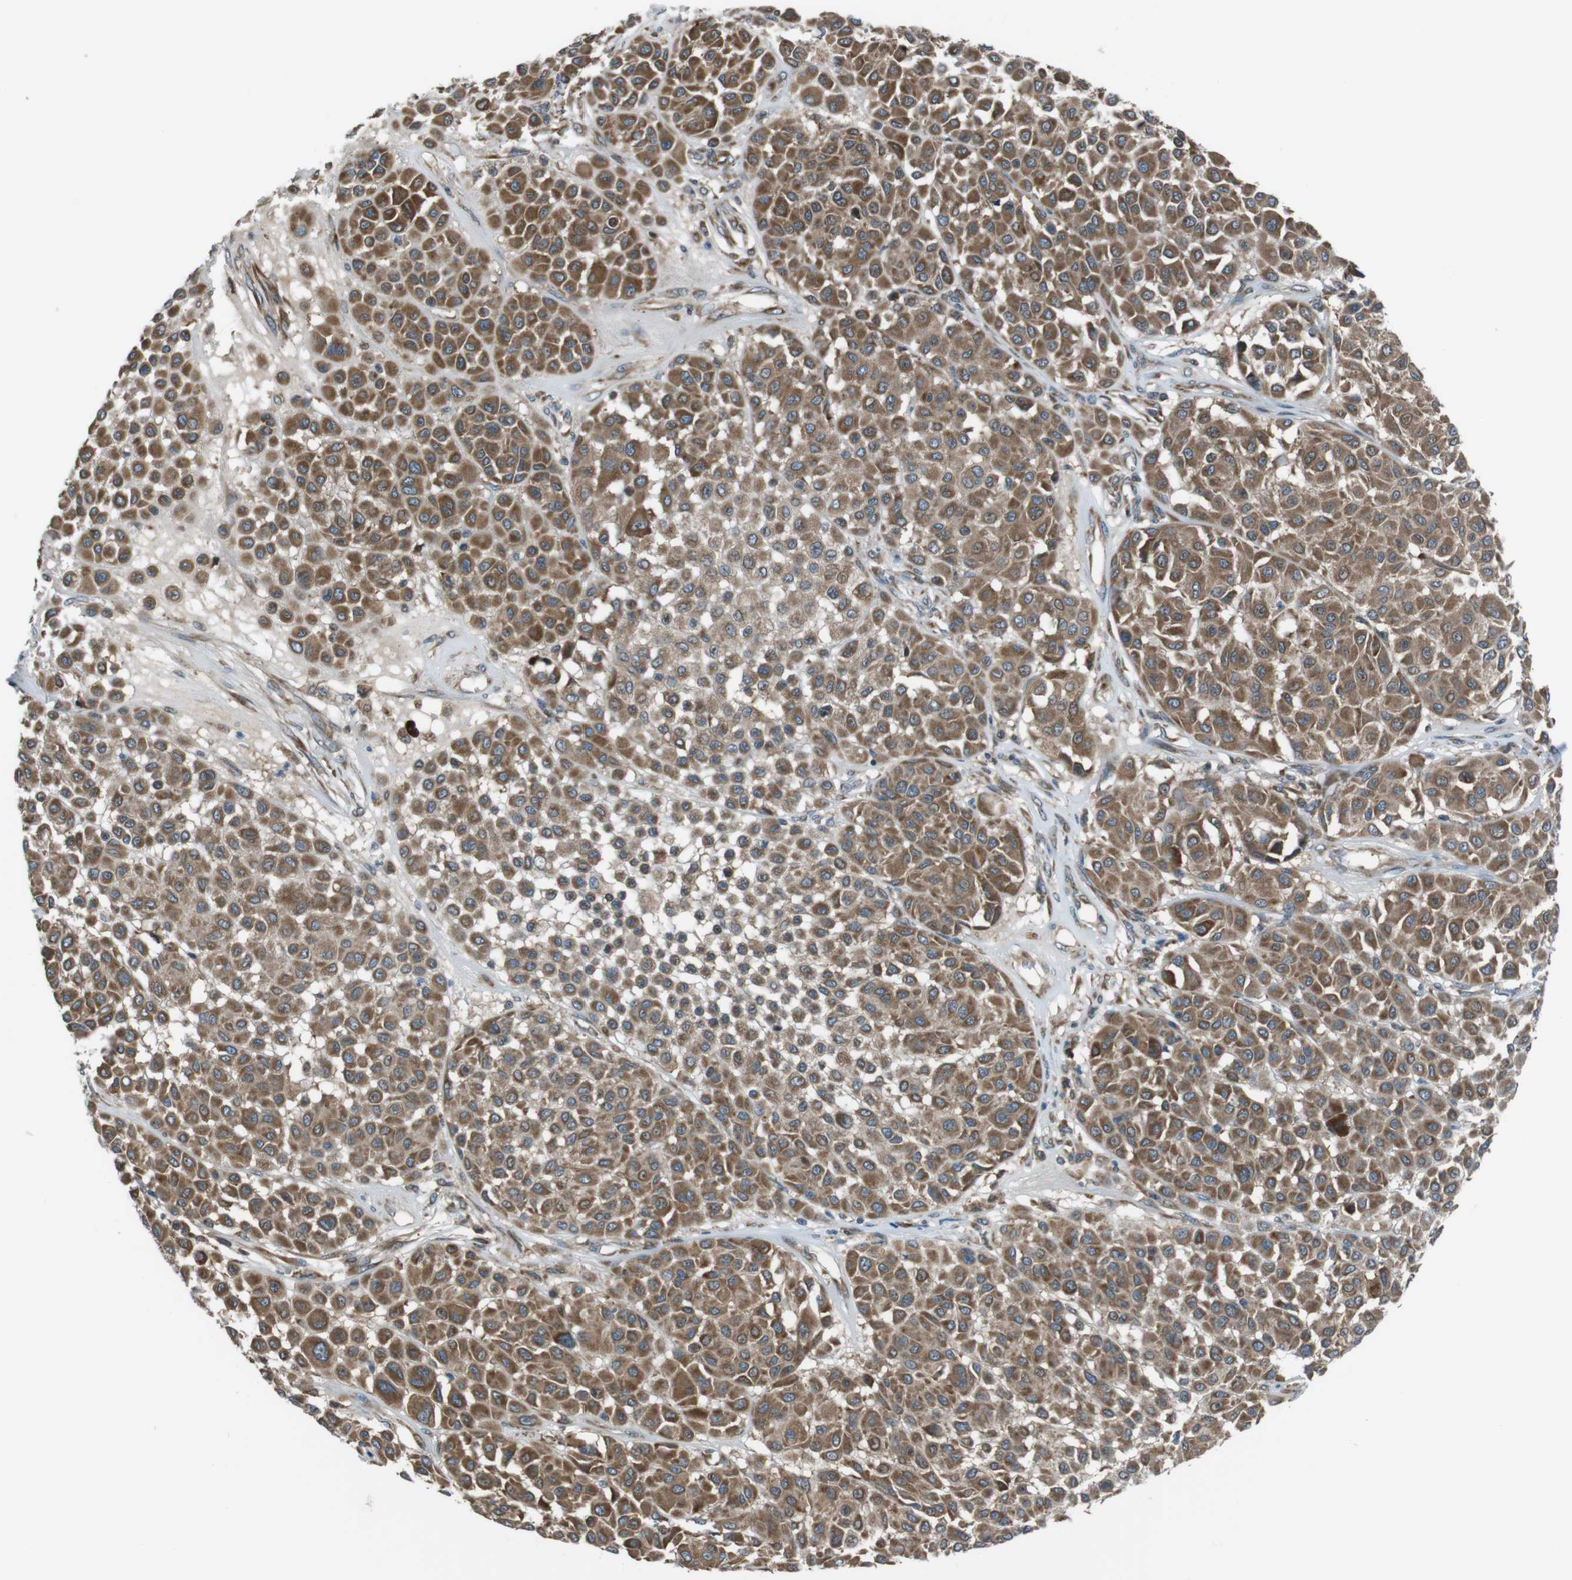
{"staining": {"intensity": "moderate", "quantity": ">75%", "location": "cytoplasmic/membranous"}, "tissue": "melanoma", "cell_type": "Tumor cells", "image_type": "cancer", "snomed": [{"axis": "morphology", "description": "Malignant melanoma, Metastatic site"}, {"axis": "topography", "description": "Soft tissue"}], "caption": "A photomicrograph of human malignant melanoma (metastatic site) stained for a protein shows moderate cytoplasmic/membranous brown staining in tumor cells.", "gene": "SSR3", "patient": {"sex": "male", "age": 41}}